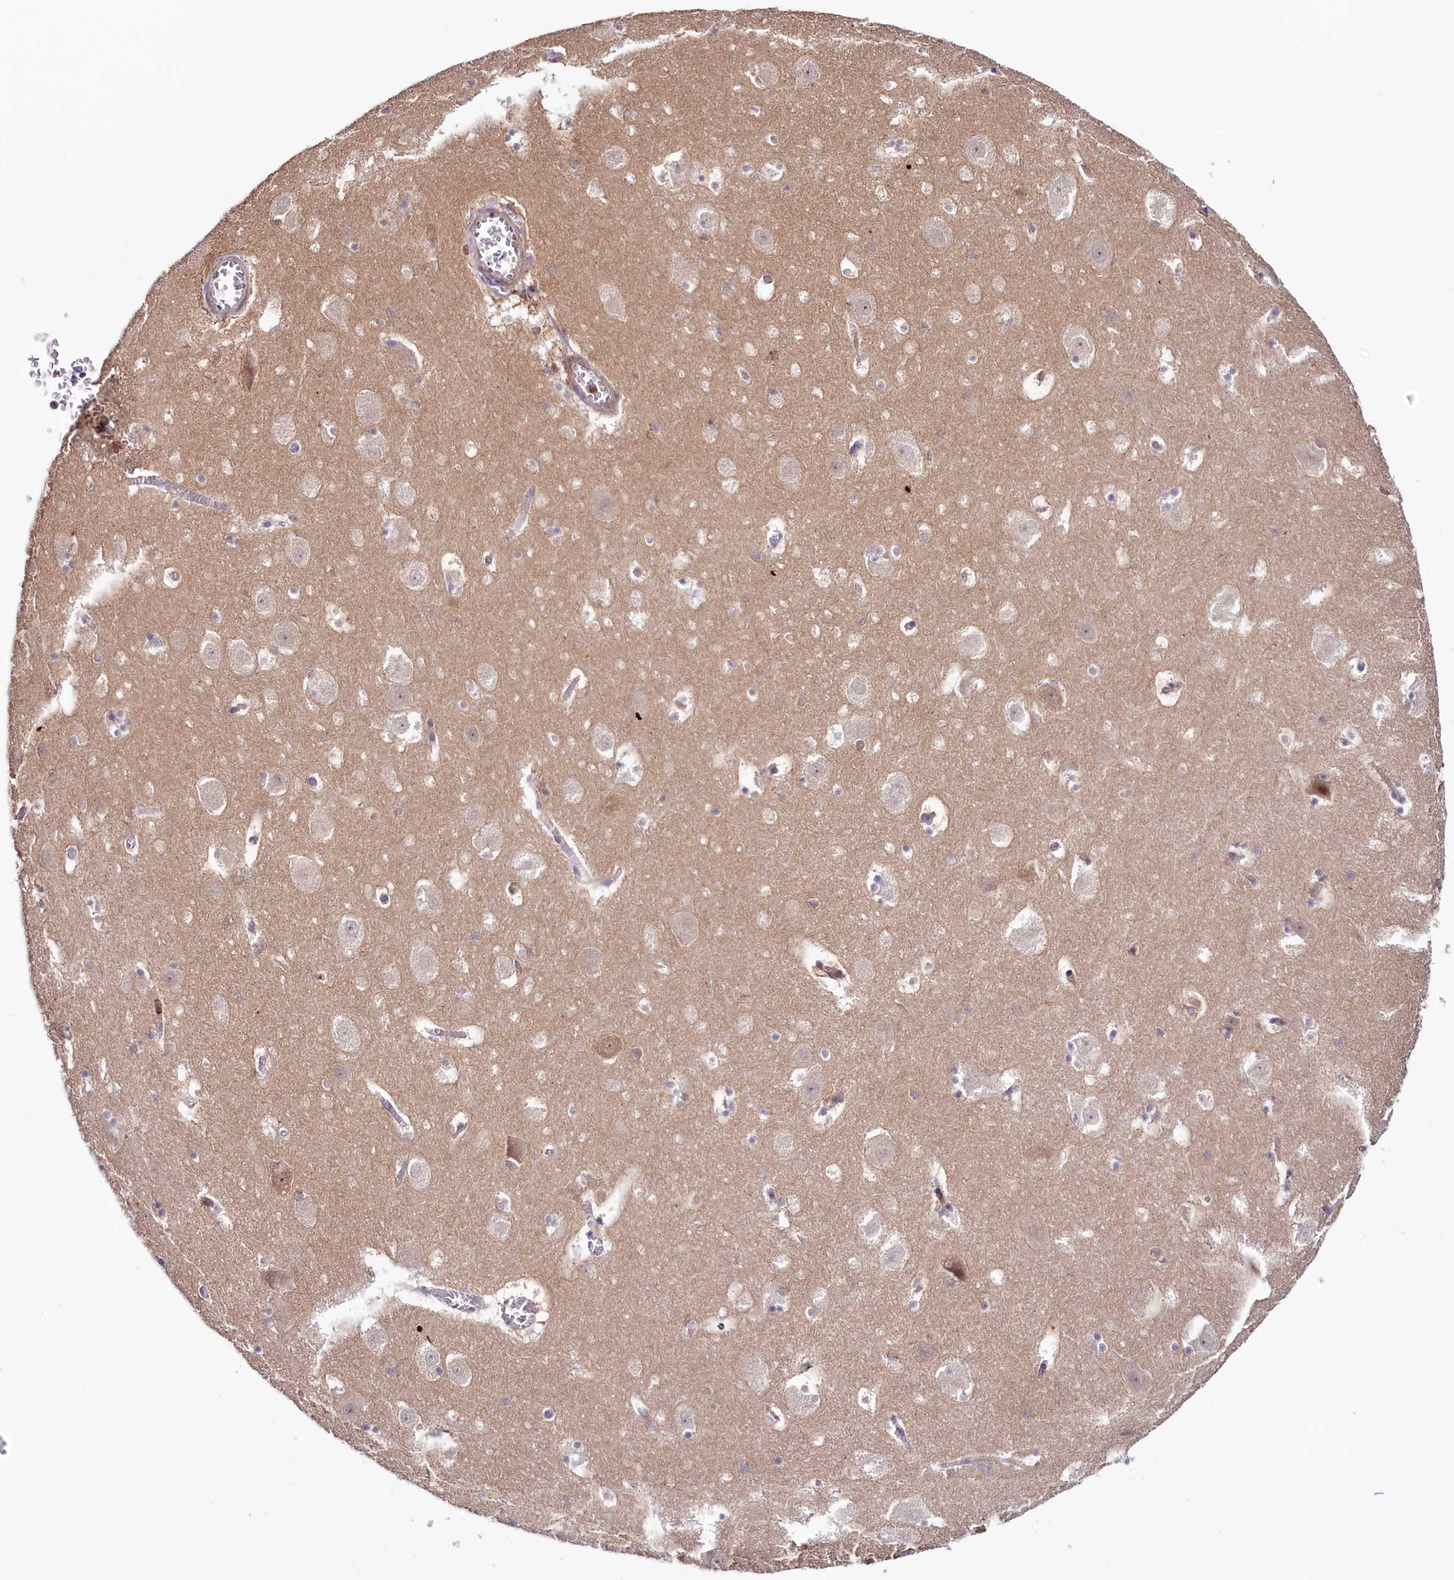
{"staining": {"intensity": "negative", "quantity": "none", "location": "none"}, "tissue": "hippocampus", "cell_type": "Glial cells", "image_type": "normal", "snomed": [{"axis": "morphology", "description": "Normal tissue, NOS"}, {"axis": "topography", "description": "Hippocampus"}], "caption": "Immunohistochemistry micrograph of unremarkable hippocampus stained for a protein (brown), which displays no expression in glial cells. (Brightfield microscopy of DAB immunohistochemistry (IHC) at high magnification).", "gene": "NEURL4", "patient": {"sex": "male", "age": 45}}